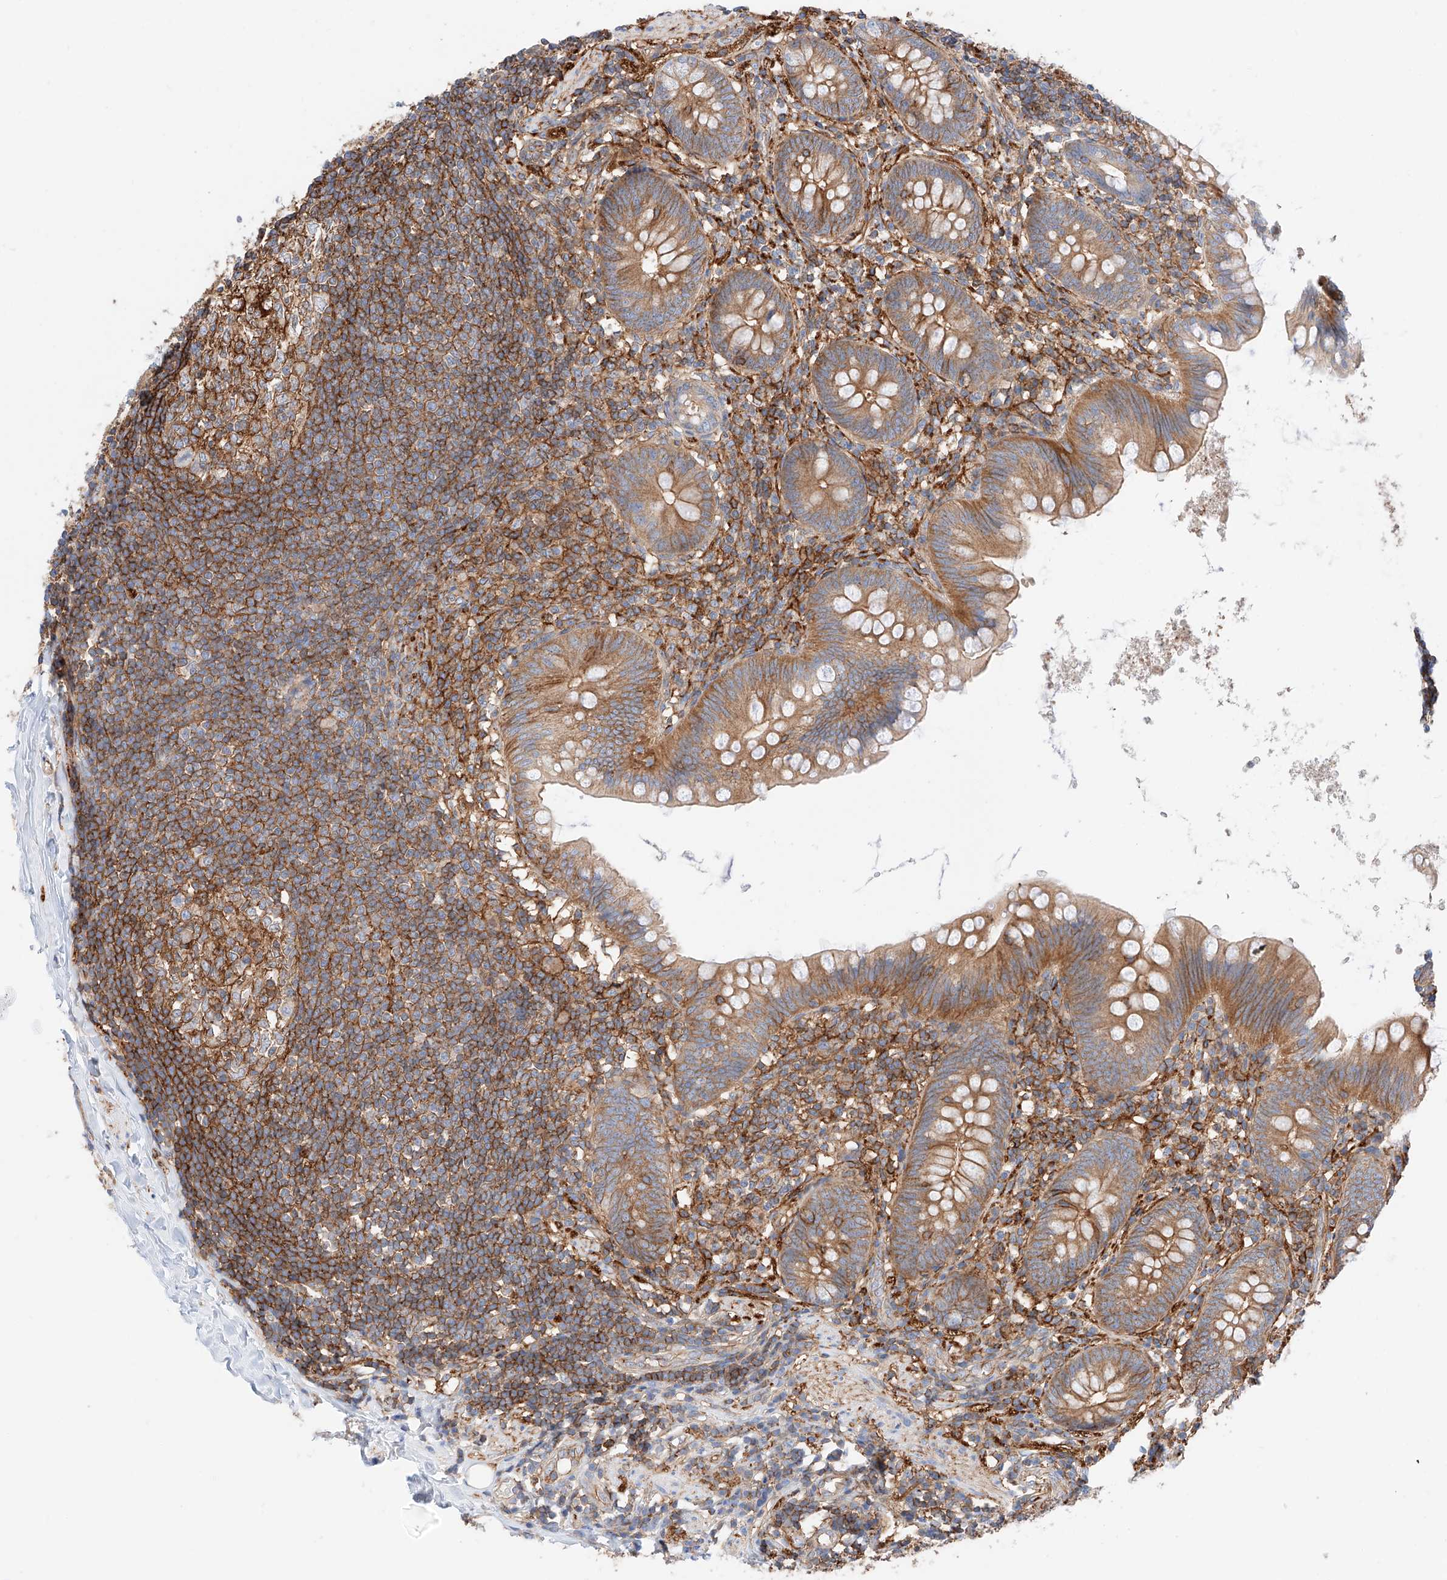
{"staining": {"intensity": "moderate", "quantity": ">75%", "location": "cytoplasmic/membranous"}, "tissue": "appendix", "cell_type": "Glandular cells", "image_type": "normal", "snomed": [{"axis": "morphology", "description": "Normal tissue, NOS"}, {"axis": "topography", "description": "Appendix"}], "caption": "Appendix stained with DAB immunohistochemistry shows medium levels of moderate cytoplasmic/membranous expression in approximately >75% of glandular cells.", "gene": "ENSG00000259132", "patient": {"sex": "female", "age": 62}}